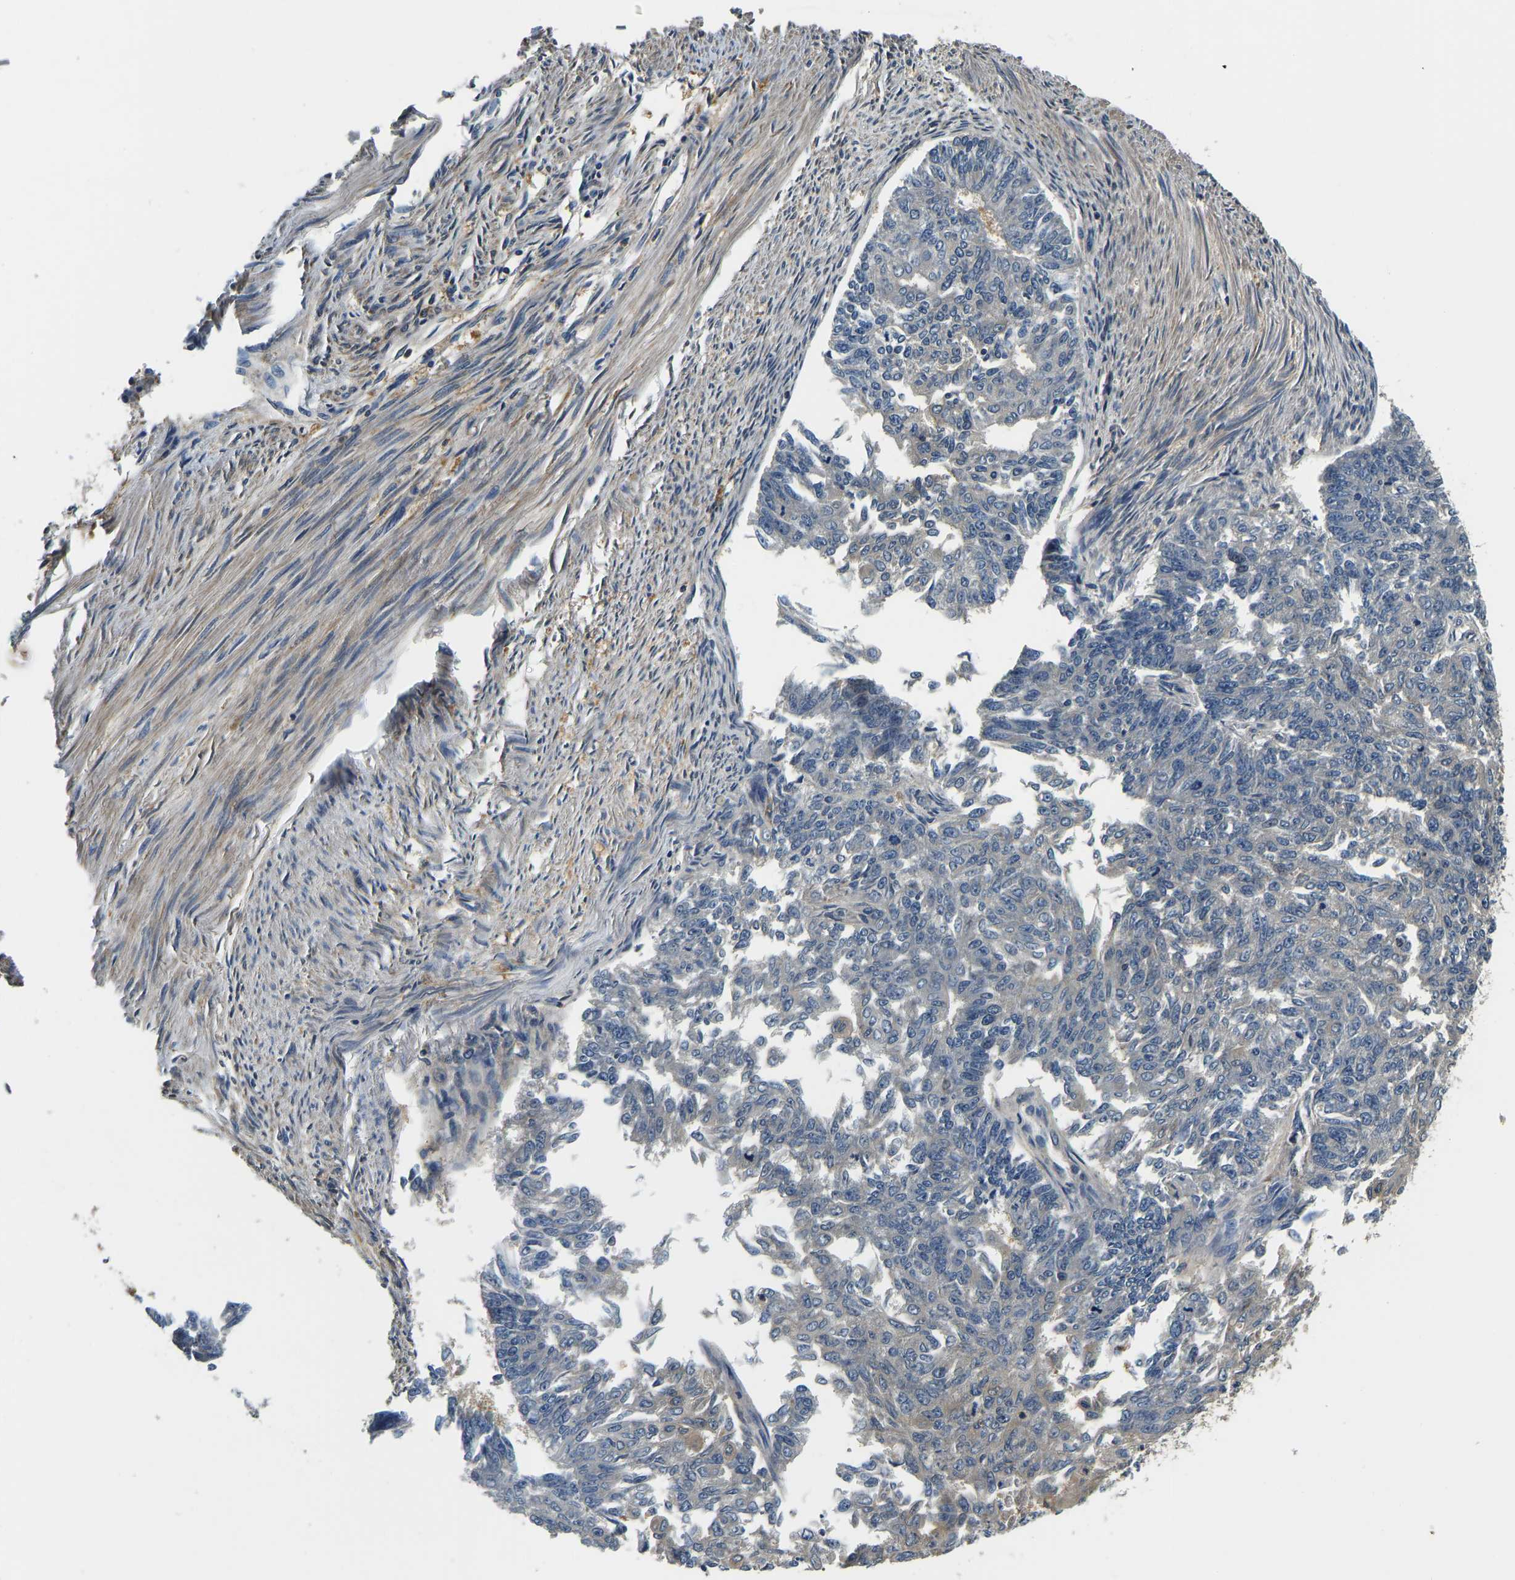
{"staining": {"intensity": "negative", "quantity": "none", "location": "none"}, "tissue": "endometrial cancer", "cell_type": "Tumor cells", "image_type": "cancer", "snomed": [{"axis": "morphology", "description": "Adenocarcinoma, NOS"}, {"axis": "topography", "description": "Endometrium"}], "caption": "An IHC photomicrograph of endometrial cancer (adenocarcinoma) is shown. There is no staining in tumor cells of endometrial cancer (adenocarcinoma).", "gene": "RESF1", "patient": {"sex": "female", "age": 32}}